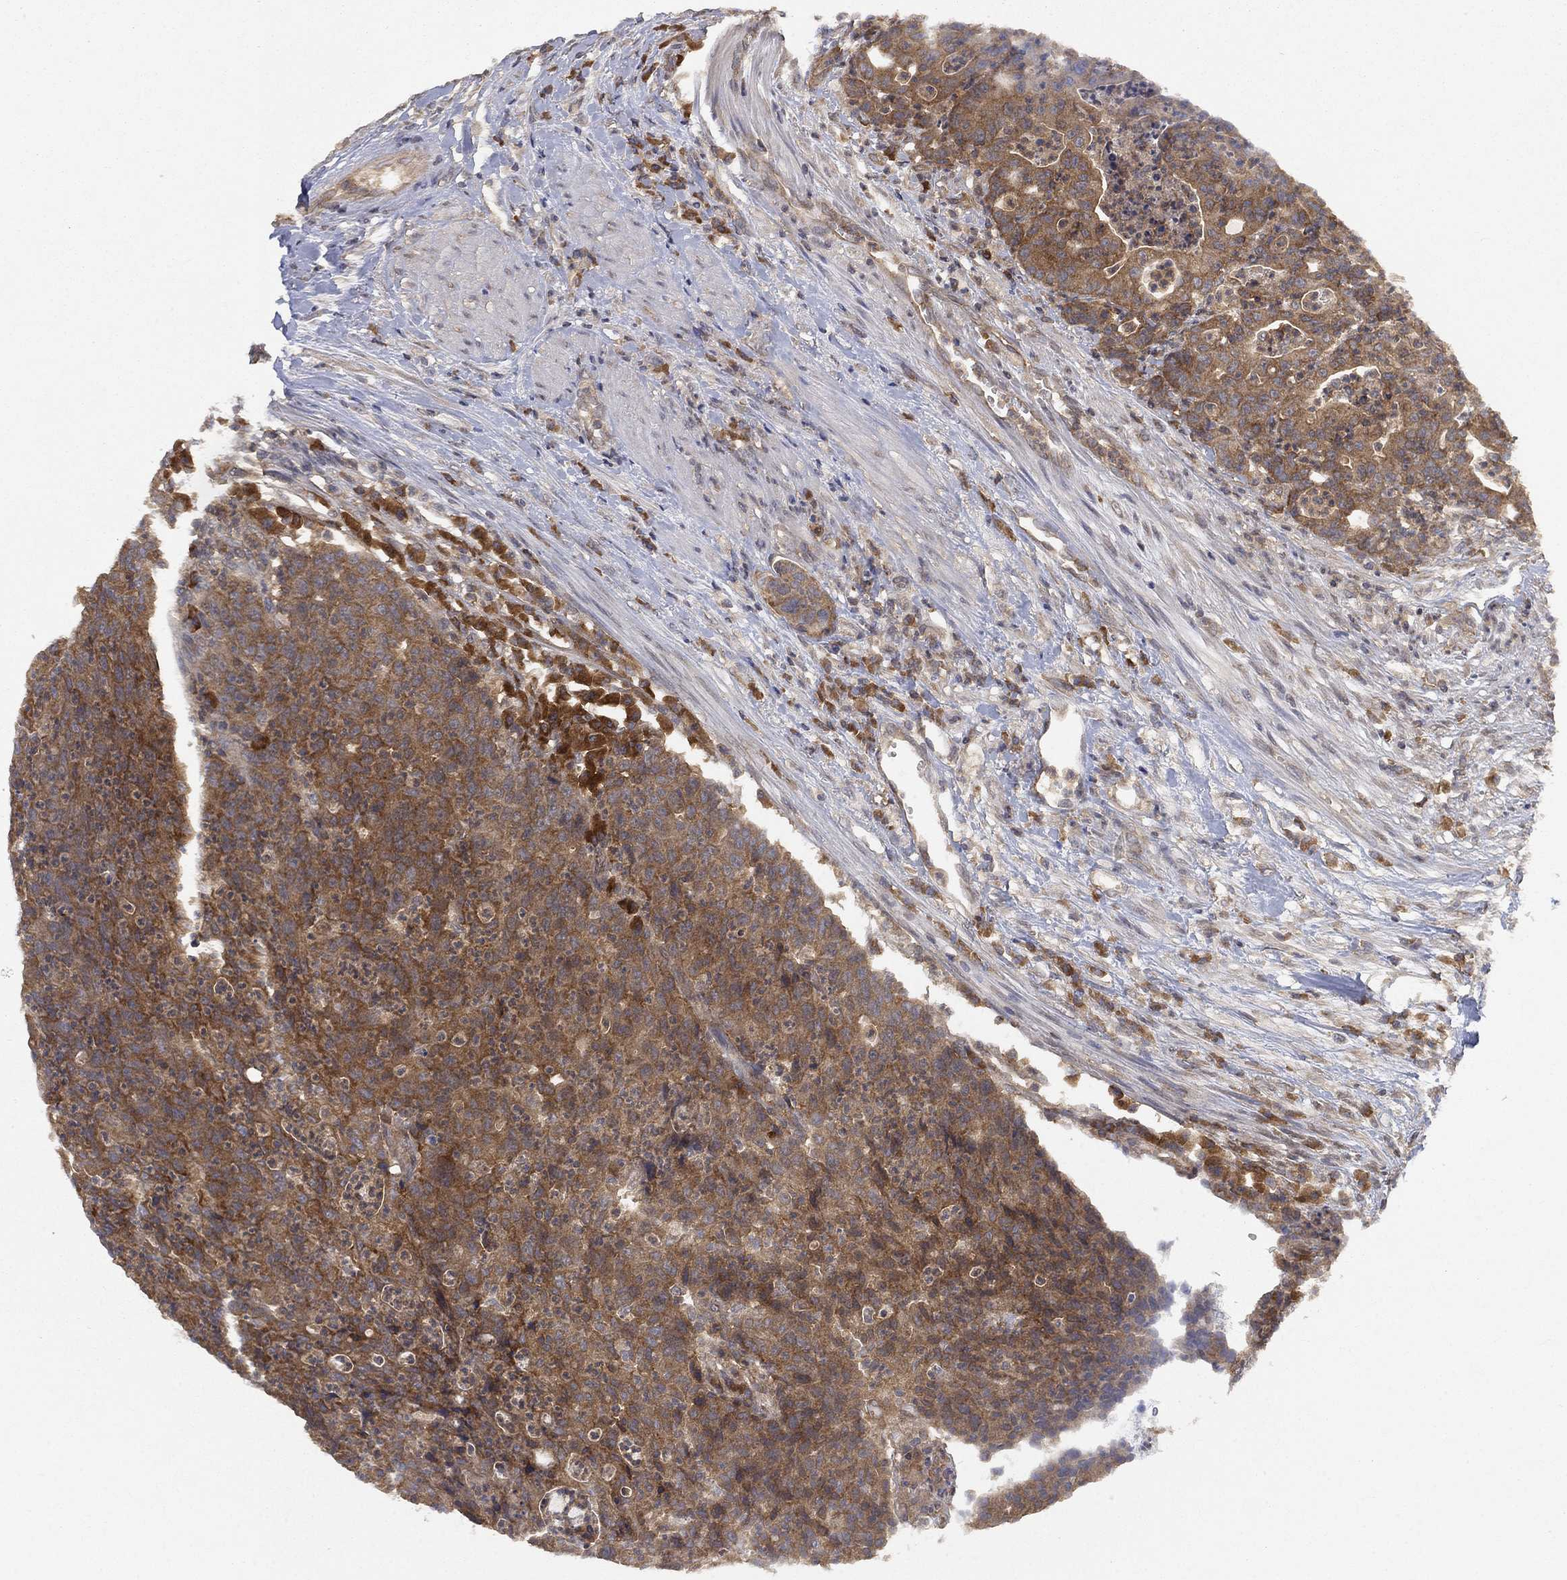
{"staining": {"intensity": "moderate", "quantity": ">75%", "location": "cytoplasmic/membranous"}, "tissue": "colorectal cancer", "cell_type": "Tumor cells", "image_type": "cancer", "snomed": [{"axis": "morphology", "description": "Adenocarcinoma, NOS"}, {"axis": "topography", "description": "Colon"}], "caption": "Colorectal cancer was stained to show a protein in brown. There is medium levels of moderate cytoplasmic/membranous expression in about >75% of tumor cells.", "gene": "UBA5", "patient": {"sex": "male", "age": 70}}